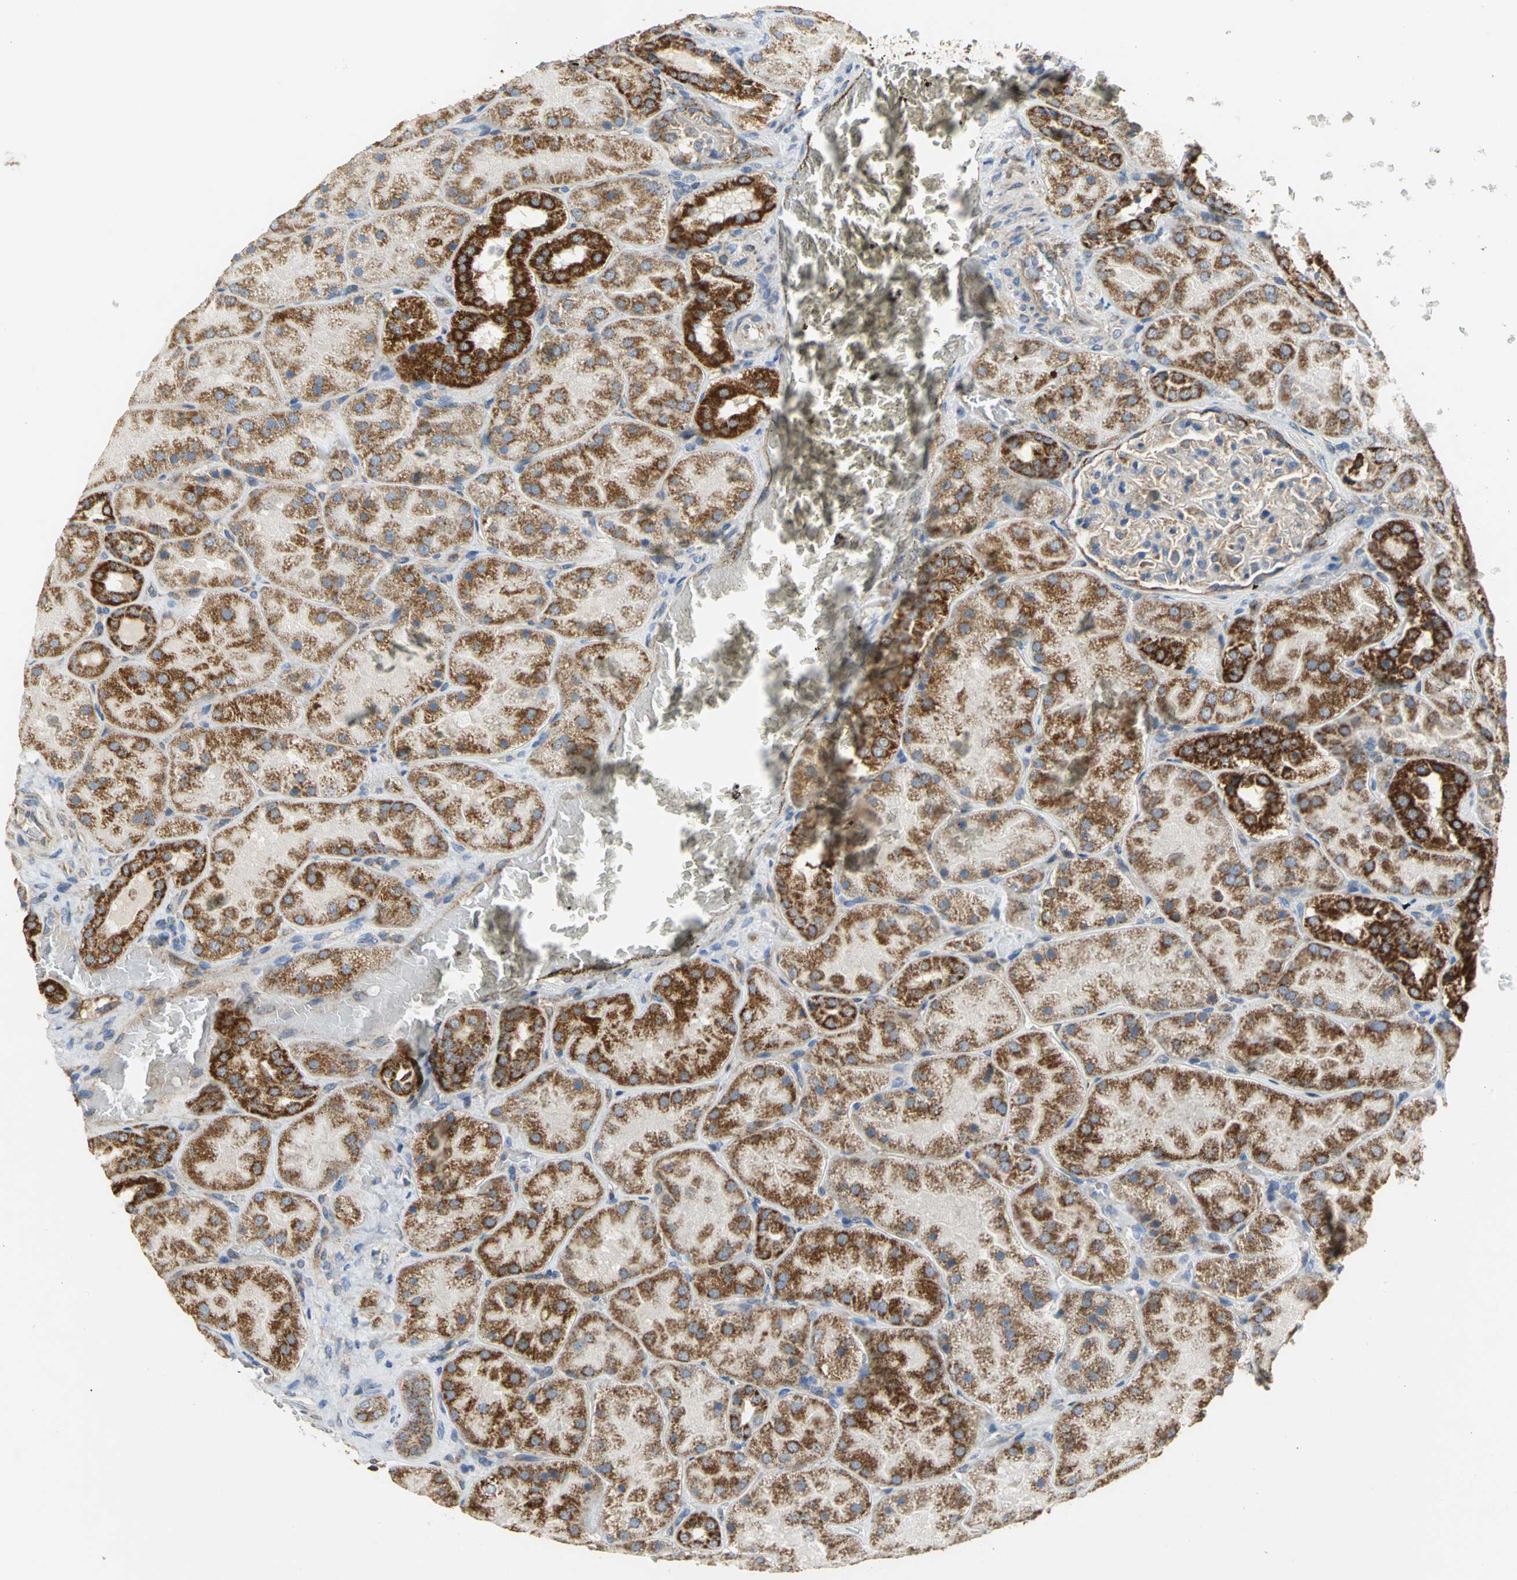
{"staining": {"intensity": "moderate", "quantity": "25%-75%", "location": "cytoplasmic/membranous"}, "tissue": "kidney", "cell_type": "Cells in glomeruli", "image_type": "normal", "snomed": [{"axis": "morphology", "description": "Normal tissue, NOS"}, {"axis": "topography", "description": "Kidney"}], "caption": "Brown immunohistochemical staining in normal kidney reveals moderate cytoplasmic/membranous expression in approximately 25%-75% of cells in glomeruli.", "gene": "NDUFB5", "patient": {"sex": "male", "age": 28}}